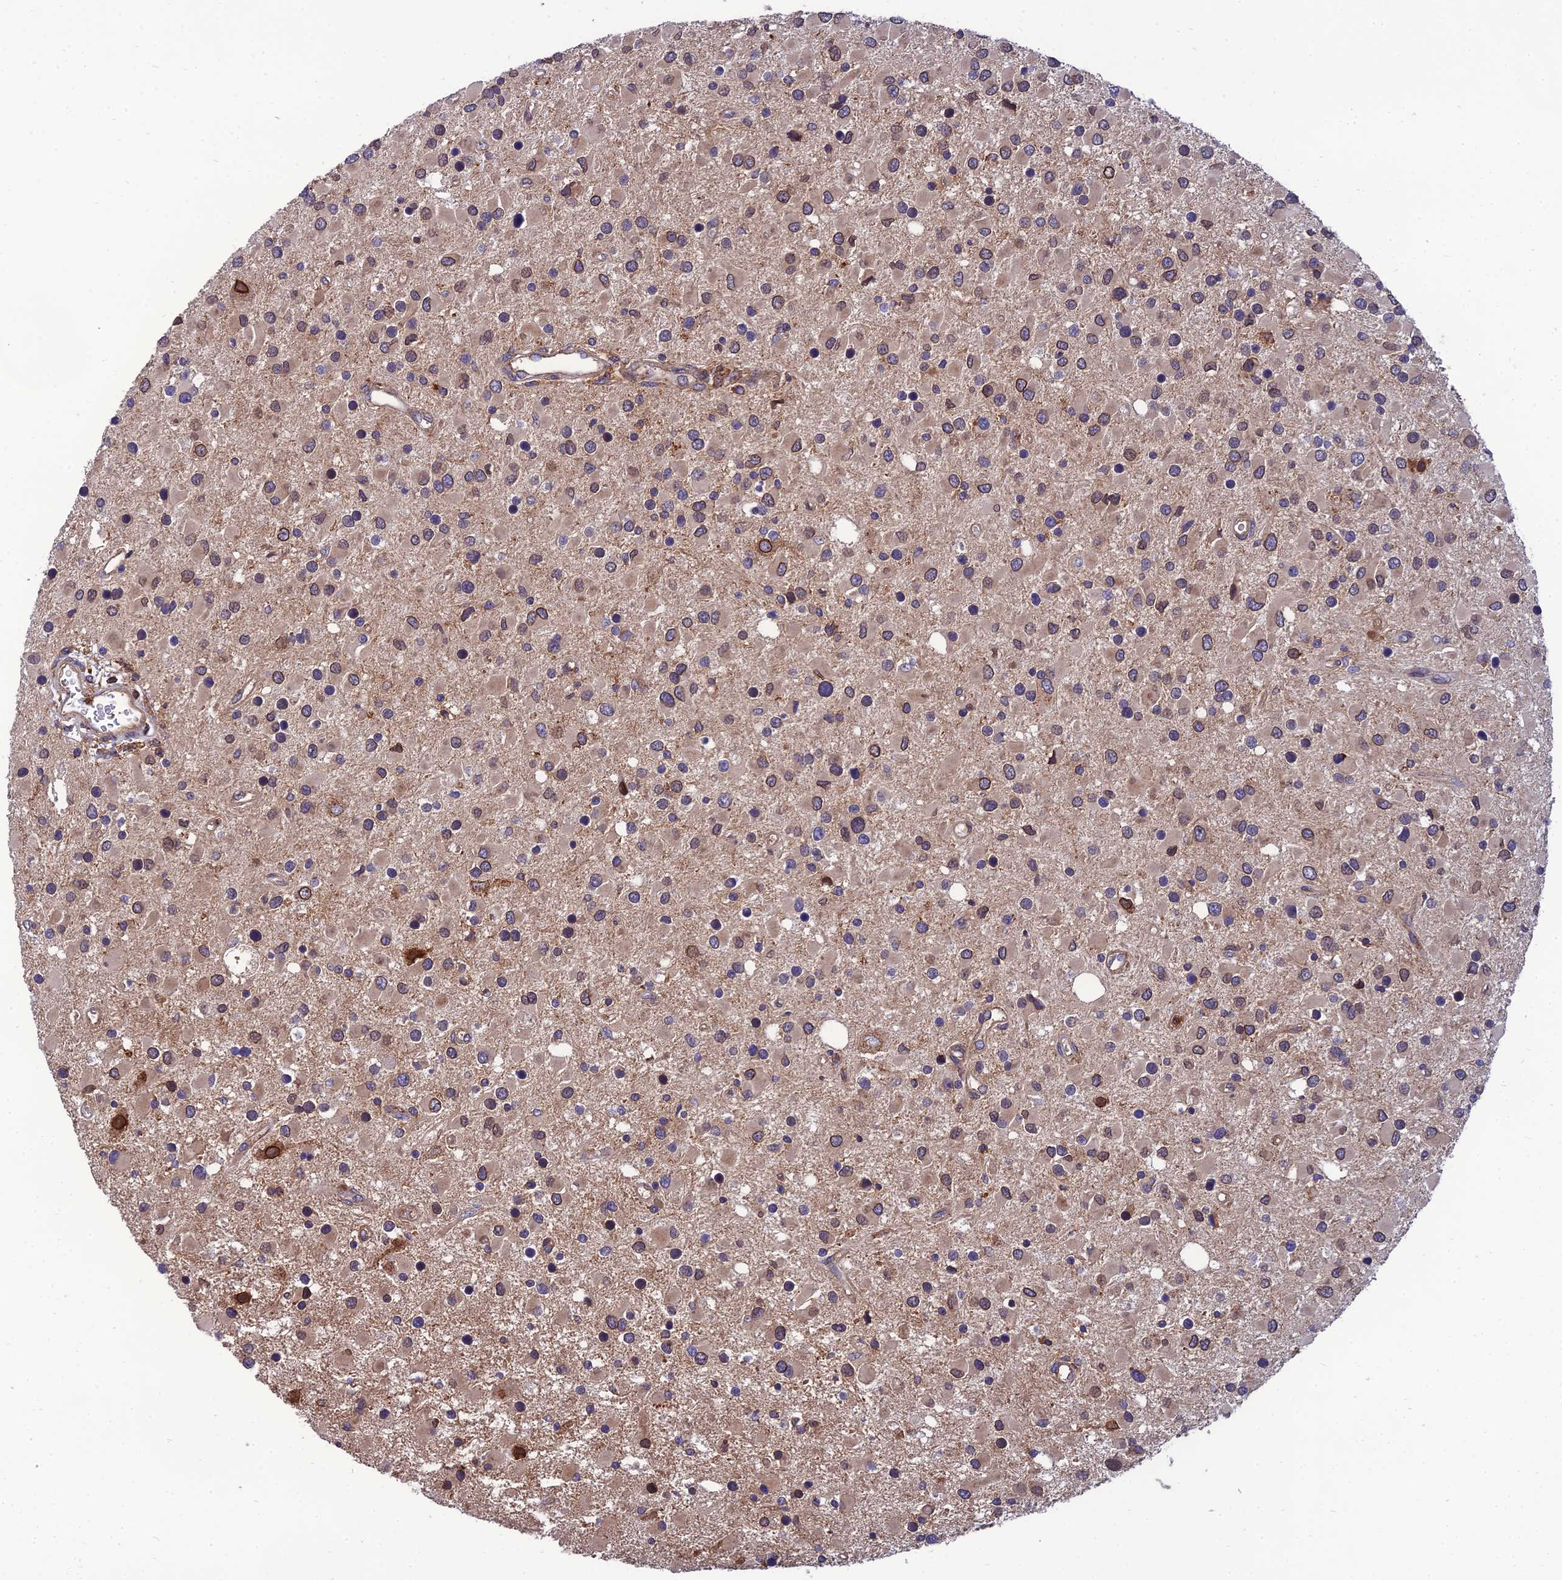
{"staining": {"intensity": "moderate", "quantity": "<25%", "location": "cytoplasmic/membranous,nuclear"}, "tissue": "glioma", "cell_type": "Tumor cells", "image_type": "cancer", "snomed": [{"axis": "morphology", "description": "Glioma, malignant, High grade"}, {"axis": "topography", "description": "Brain"}], "caption": "DAB (3,3'-diaminobenzidine) immunohistochemical staining of human malignant glioma (high-grade) exhibits moderate cytoplasmic/membranous and nuclear protein staining in about <25% of tumor cells. (Stains: DAB in brown, nuclei in blue, Microscopy: brightfield microscopy at high magnification).", "gene": "UMAD1", "patient": {"sex": "male", "age": 53}}